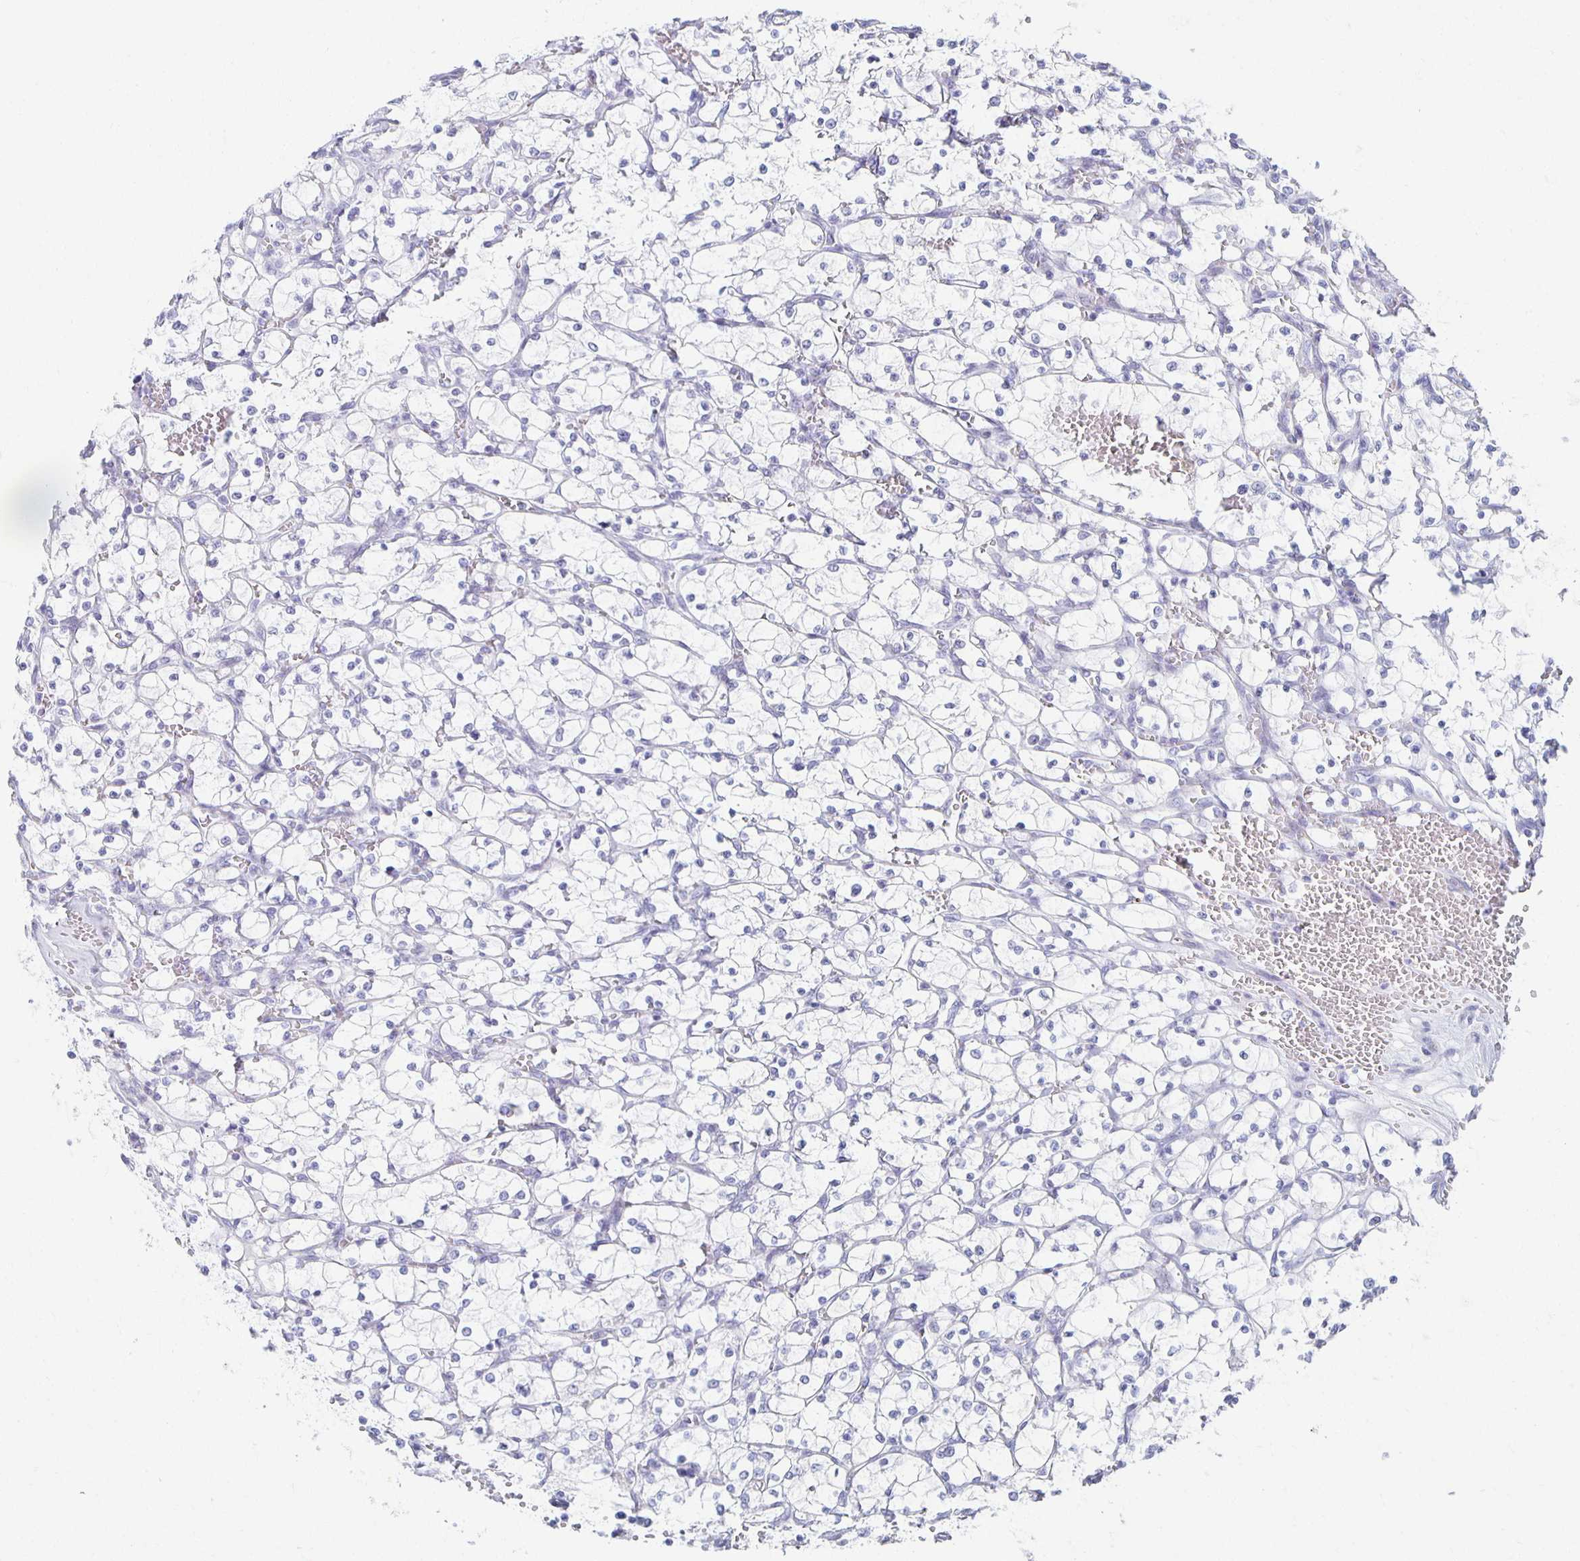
{"staining": {"intensity": "negative", "quantity": "none", "location": "none"}, "tissue": "renal cancer", "cell_type": "Tumor cells", "image_type": "cancer", "snomed": [{"axis": "morphology", "description": "Adenocarcinoma, NOS"}, {"axis": "topography", "description": "Kidney"}], "caption": "Adenocarcinoma (renal) stained for a protein using immunohistochemistry exhibits no expression tumor cells.", "gene": "TEX44", "patient": {"sex": "female", "age": 69}}